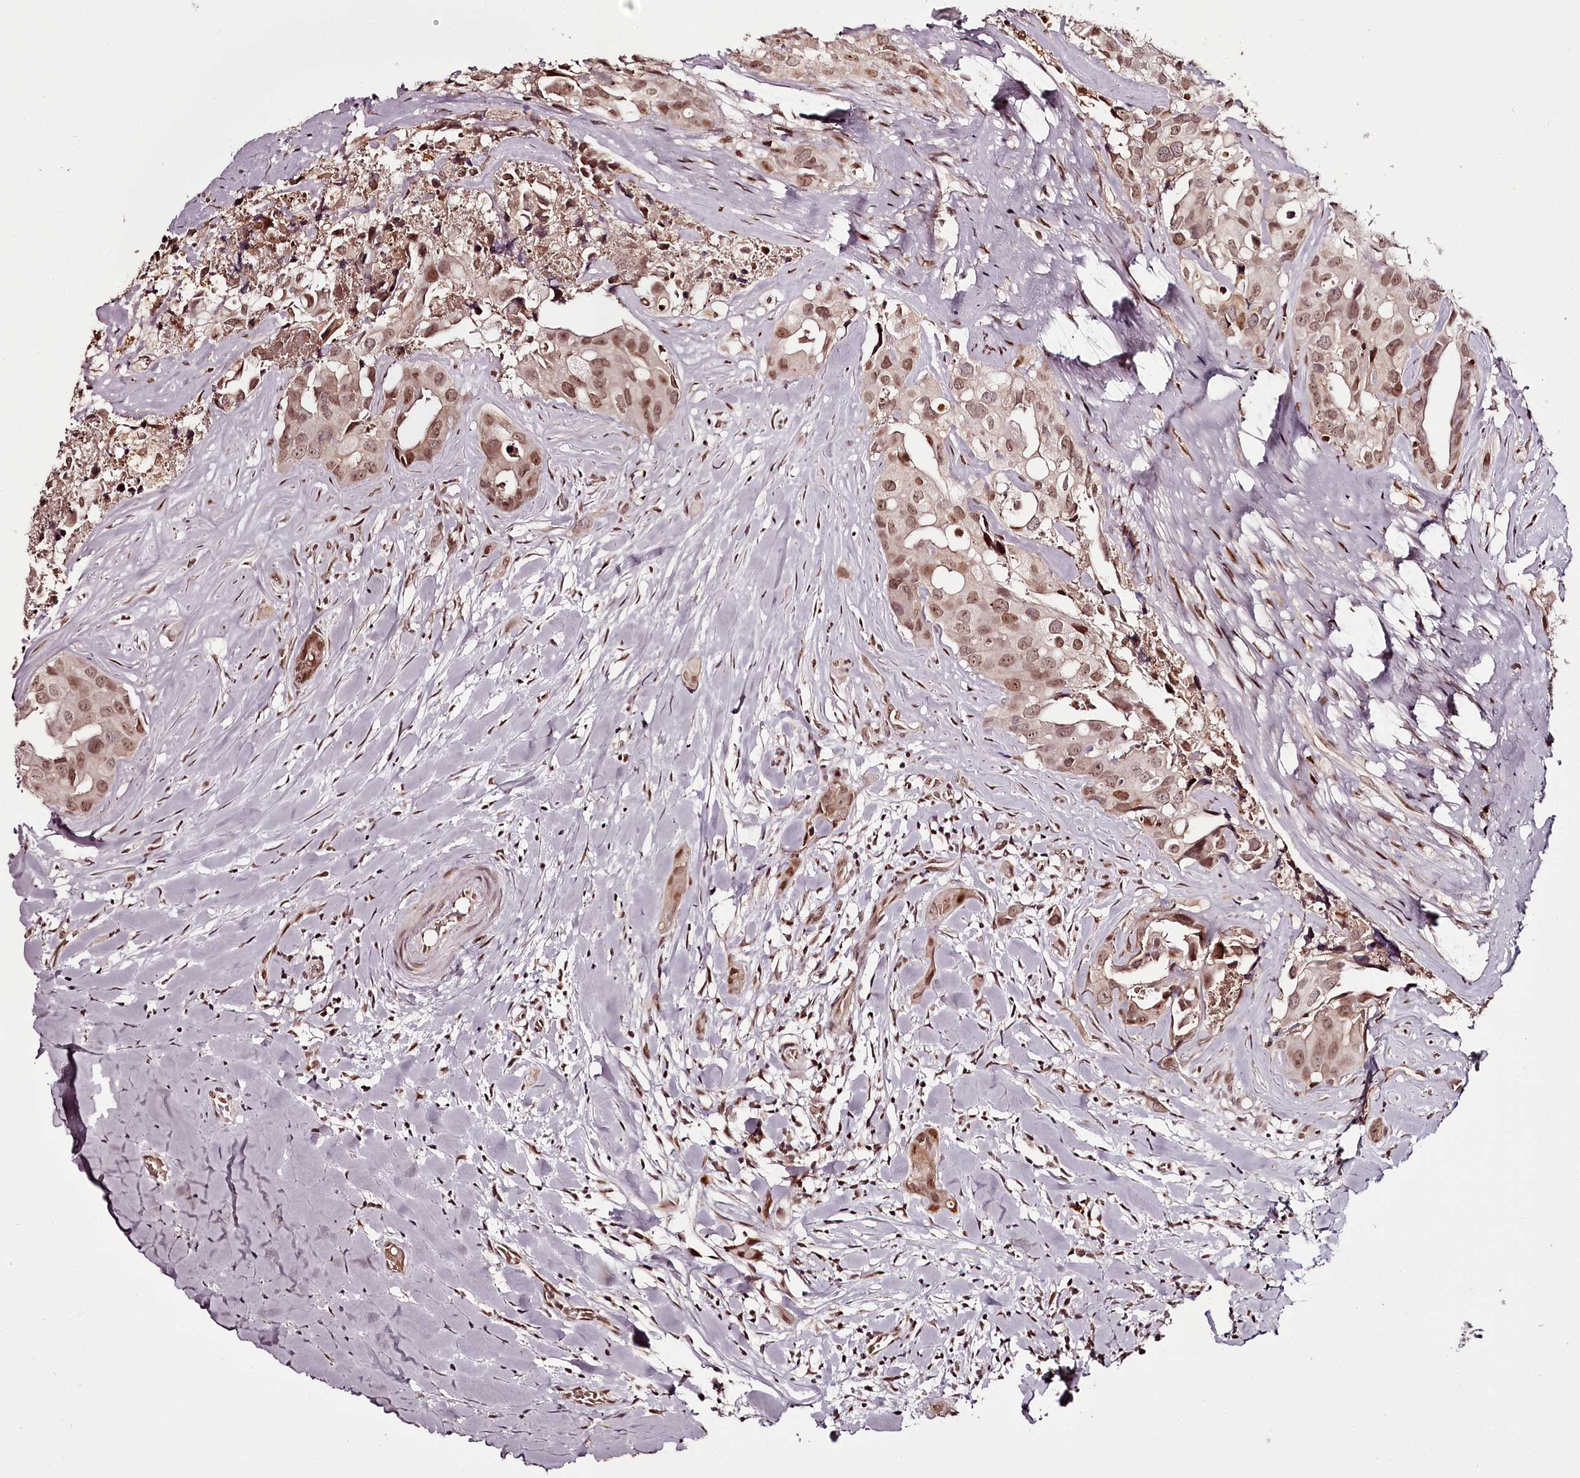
{"staining": {"intensity": "moderate", "quantity": ">75%", "location": "nuclear"}, "tissue": "head and neck cancer", "cell_type": "Tumor cells", "image_type": "cancer", "snomed": [{"axis": "morphology", "description": "Adenocarcinoma, NOS"}, {"axis": "morphology", "description": "Adenocarcinoma, metastatic, NOS"}, {"axis": "topography", "description": "Head-Neck"}], "caption": "Tumor cells show medium levels of moderate nuclear positivity in approximately >75% of cells in human head and neck cancer. (Stains: DAB in brown, nuclei in blue, Microscopy: brightfield microscopy at high magnification).", "gene": "THYN1", "patient": {"sex": "male", "age": 75}}